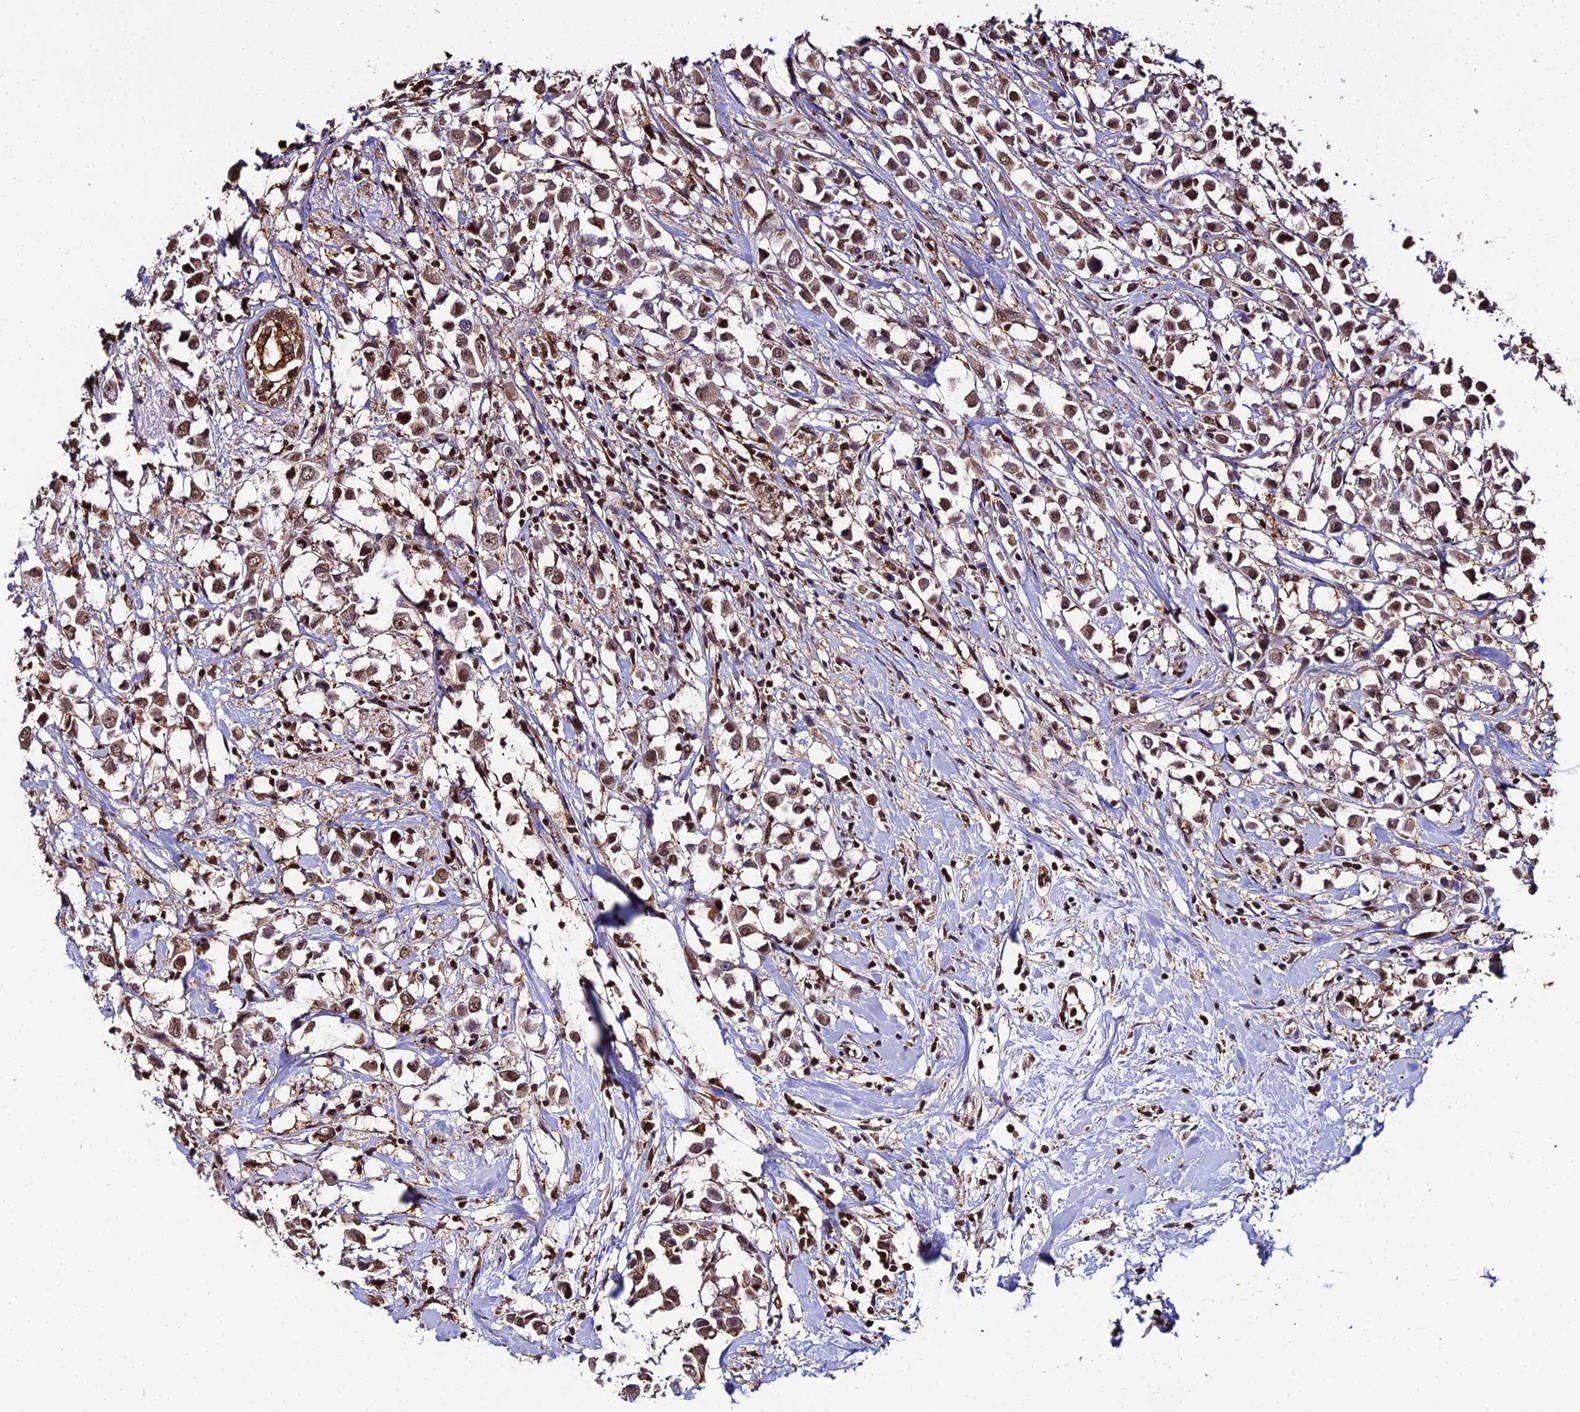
{"staining": {"intensity": "moderate", "quantity": ">75%", "location": "cytoplasmic/membranous,nuclear"}, "tissue": "breast cancer", "cell_type": "Tumor cells", "image_type": "cancer", "snomed": [{"axis": "morphology", "description": "Duct carcinoma"}, {"axis": "topography", "description": "Breast"}], "caption": "Breast cancer tissue reveals moderate cytoplasmic/membranous and nuclear expression in about >75% of tumor cells (Stains: DAB (3,3'-diaminobenzidine) in brown, nuclei in blue, Microscopy: brightfield microscopy at high magnification).", "gene": "PPP4C", "patient": {"sex": "female", "age": 61}}